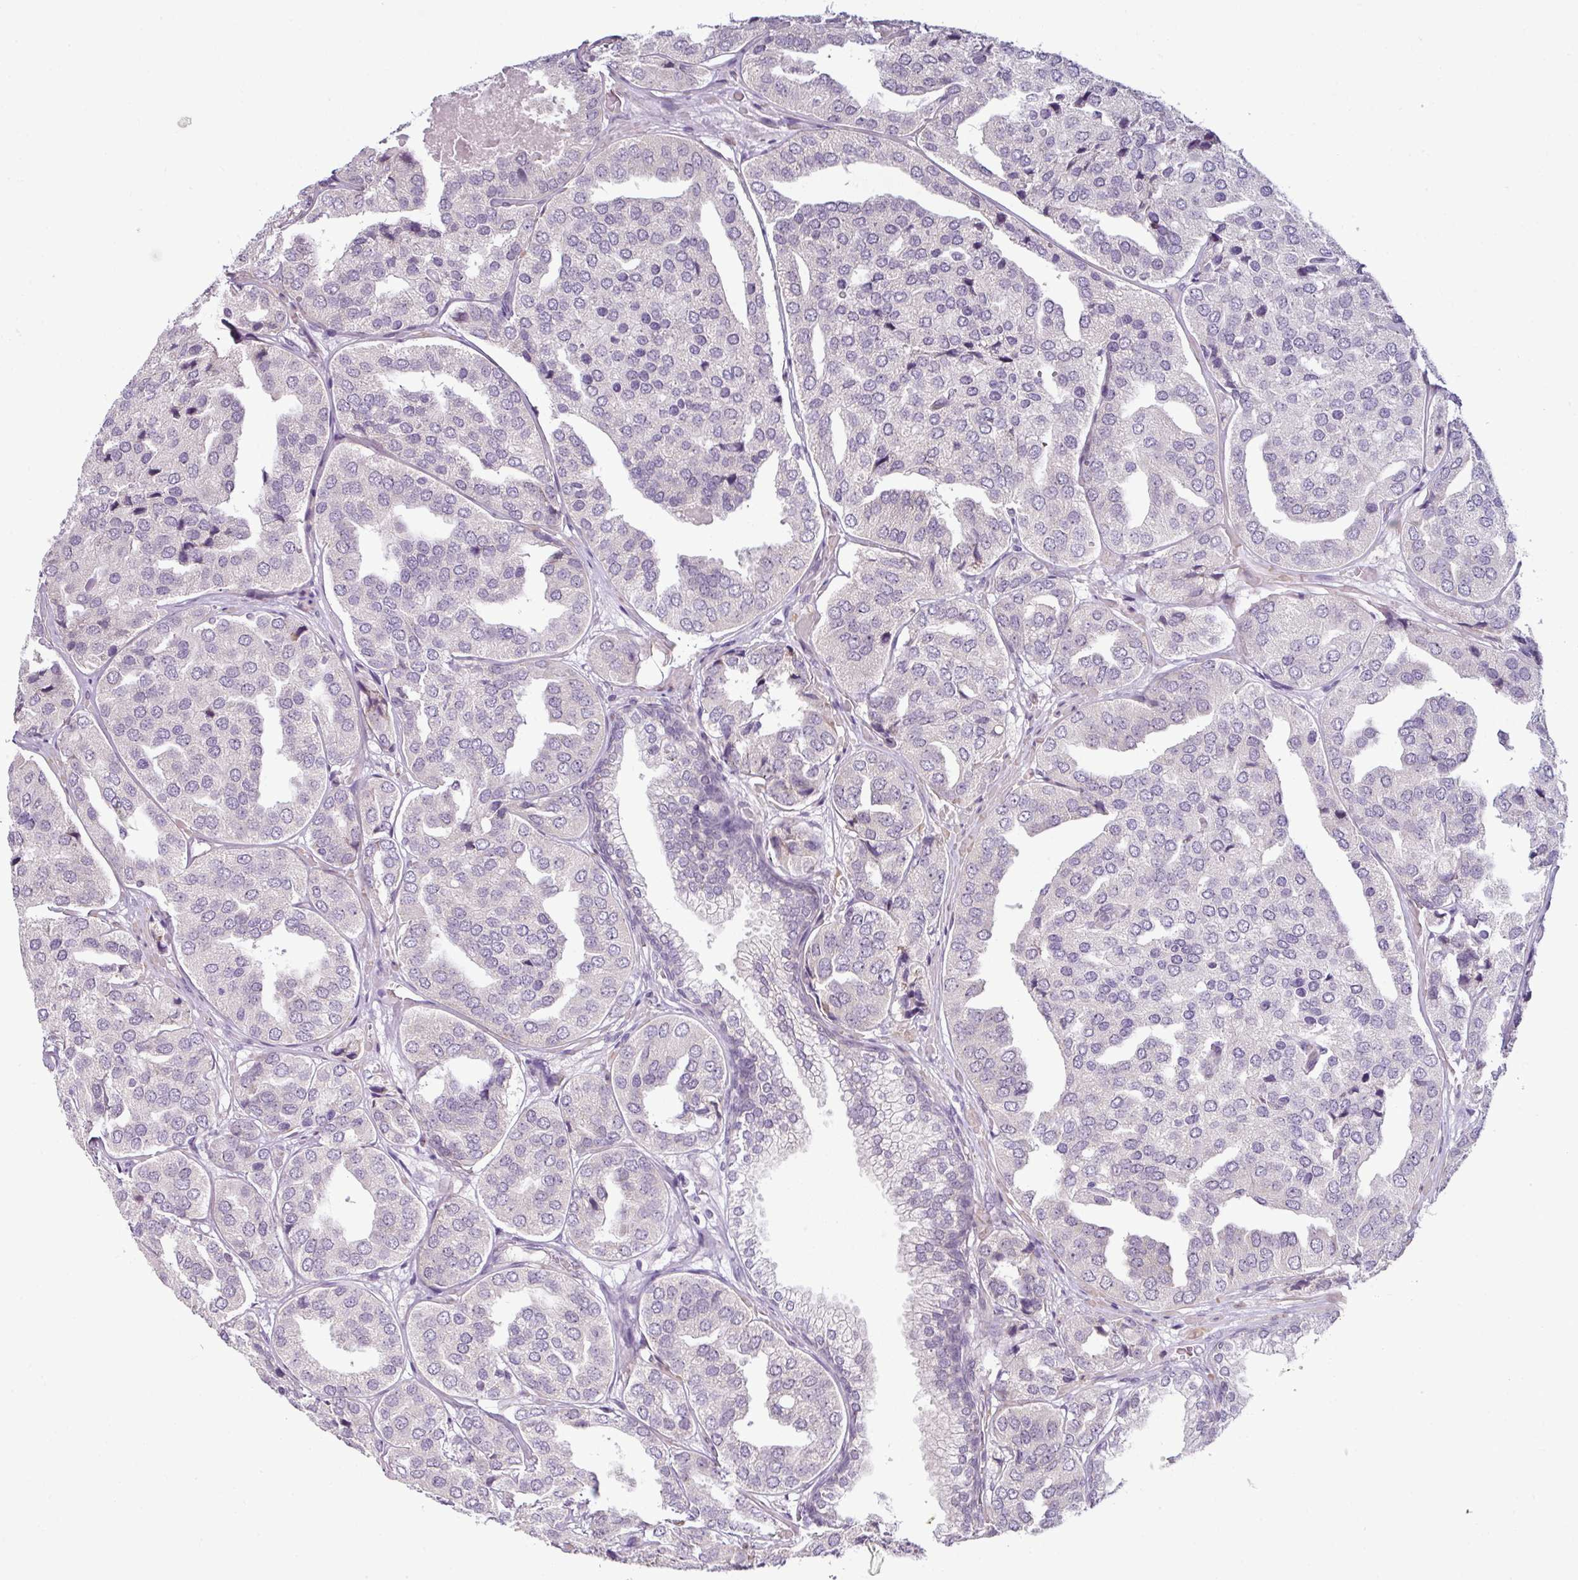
{"staining": {"intensity": "negative", "quantity": "none", "location": "none"}, "tissue": "prostate cancer", "cell_type": "Tumor cells", "image_type": "cancer", "snomed": [{"axis": "morphology", "description": "Adenocarcinoma, High grade"}, {"axis": "topography", "description": "Prostate"}], "caption": "DAB immunohistochemical staining of human high-grade adenocarcinoma (prostate) displays no significant positivity in tumor cells.", "gene": "OR52D1", "patient": {"sex": "male", "age": 63}}